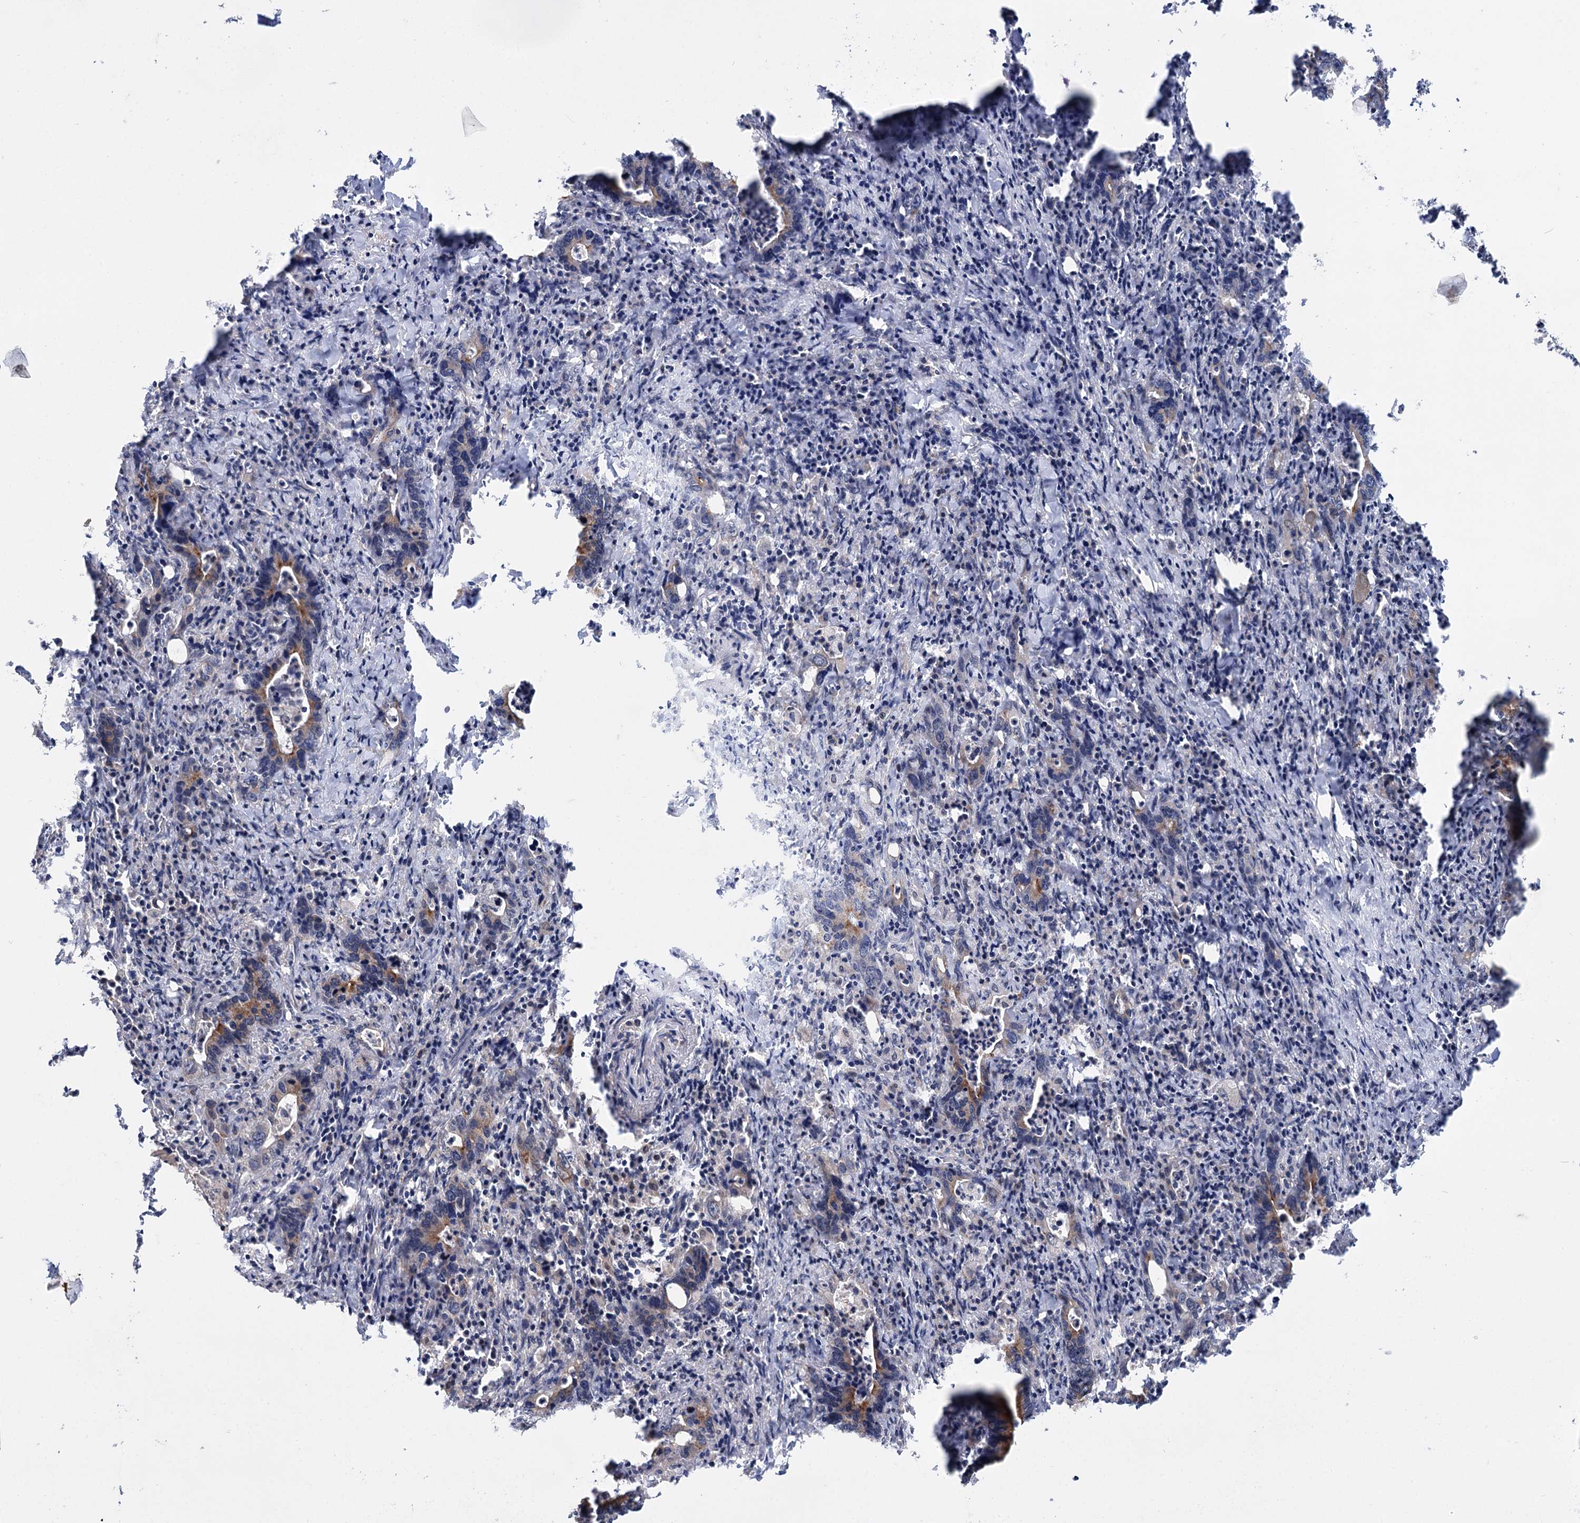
{"staining": {"intensity": "moderate", "quantity": "<25%", "location": "cytoplasmic/membranous"}, "tissue": "colorectal cancer", "cell_type": "Tumor cells", "image_type": "cancer", "snomed": [{"axis": "morphology", "description": "Adenocarcinoma, NOS"}, {"axis": "topography", "description": "Colon"}], "caption": "Adenocarcinoma (colorectal) stained with immunohistochemistry displays moderate cytoplasmic/membranous expression in about <25% of tumor cells.", "gene": "MID1IP1", "patient": {"sex": "female", "age": 75}}